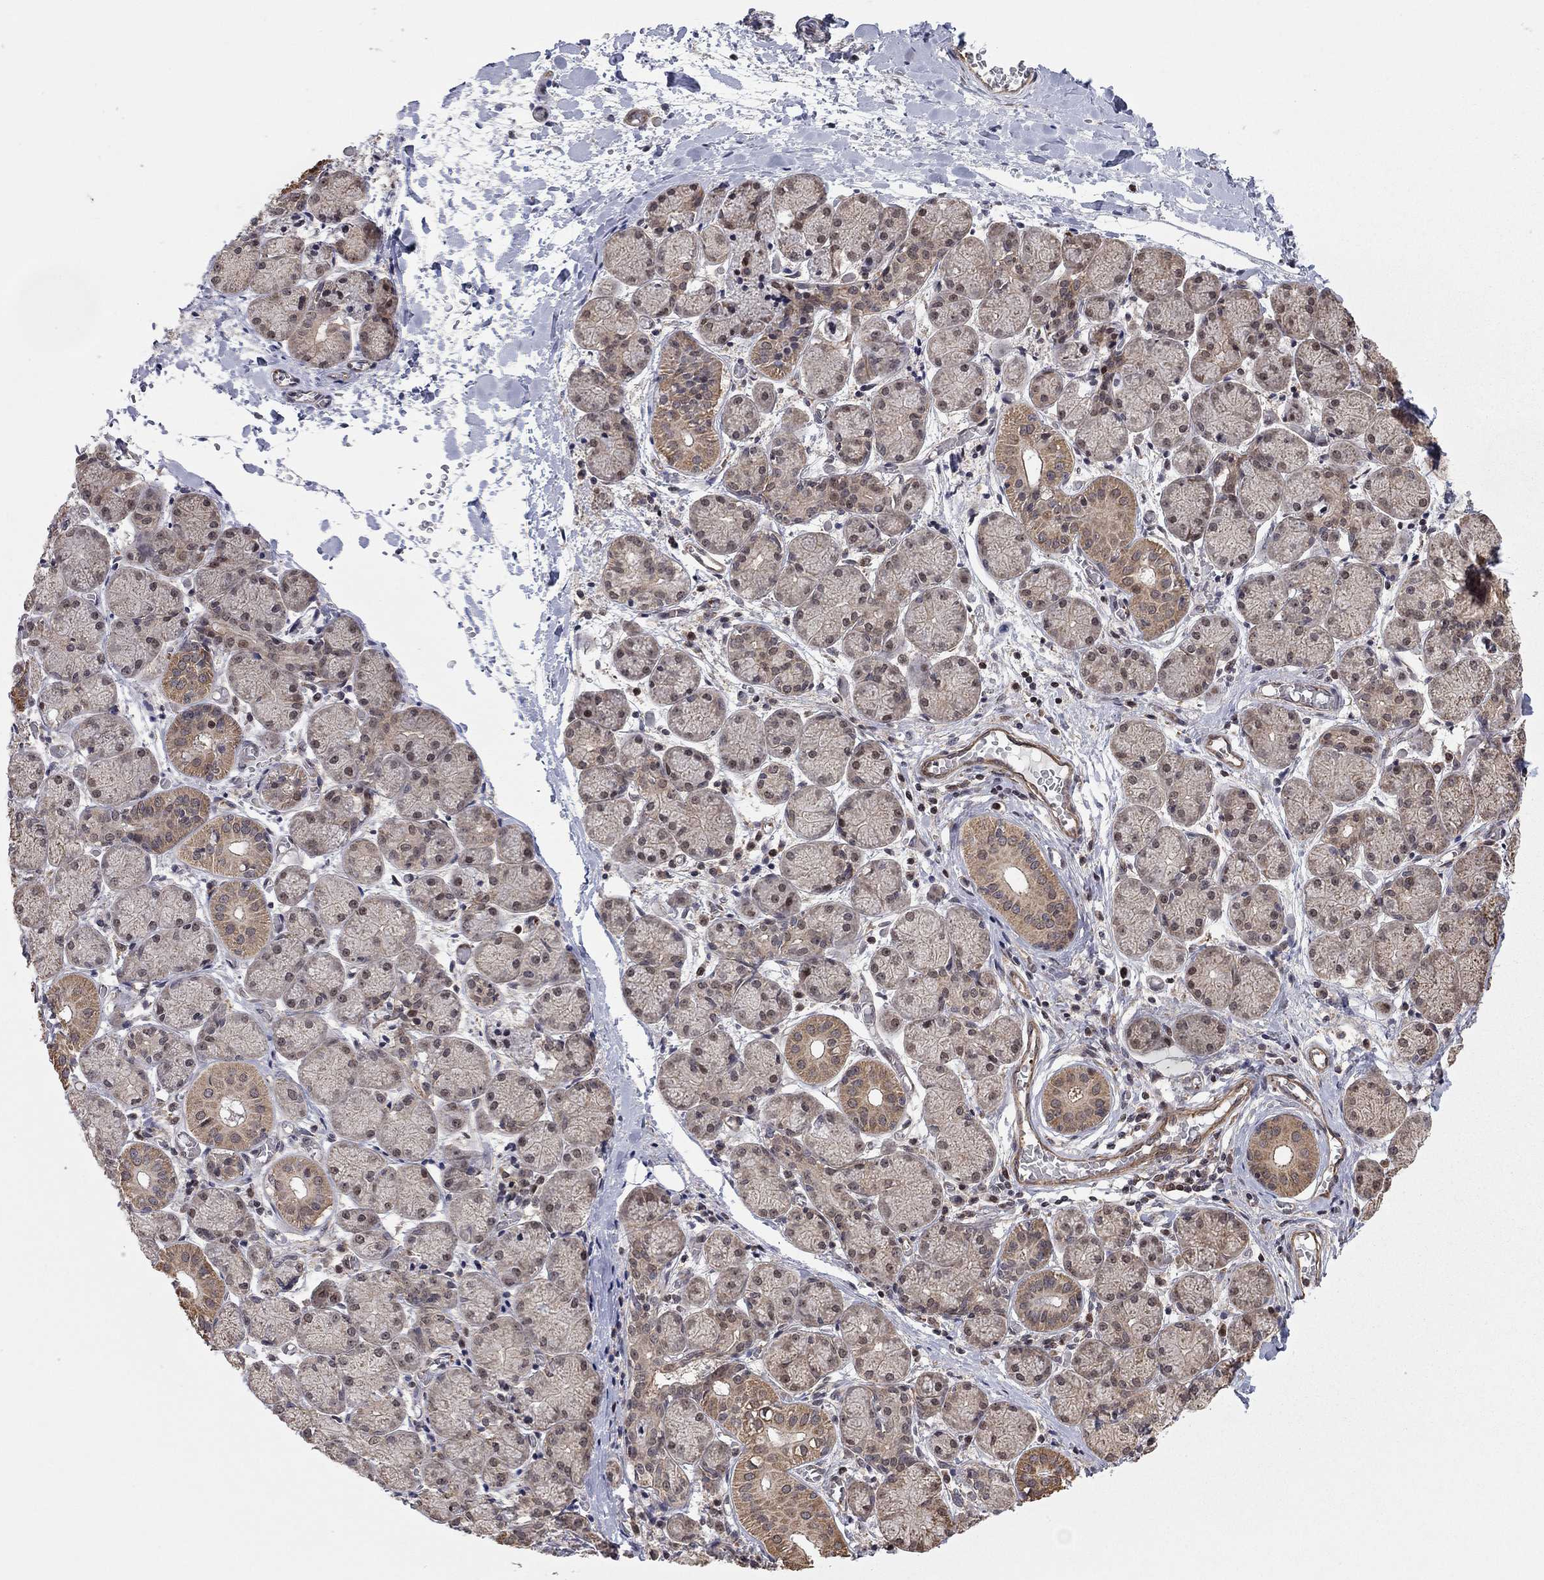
{"staining": {"intensity": "moderate", "quantity": "25%-75%", "location": "cytoplasmic/membranous,nuclear"}, "tissue": "salivary gland", "cell_type": "Glandular cells", "image_type": "normal", "snomed": [{"axis": "morphology", "description": "Normal tissue, NOS"}, {"axis": "topography", "description": "Salivary gland"}, {"axis": "topography", "description": "Peripheral nerve tissue"}], "caption": "Immunohistochemistry micrograph of unremarkable human salivary gland stained for a protein (brown), which reveals medium levels of moderate cytoplasmic/membranous,nuclear staining in approximately 25%-75% of glandular cells.", "gene": "TDP1", "patient": {"sex": "female", "age": 24}}